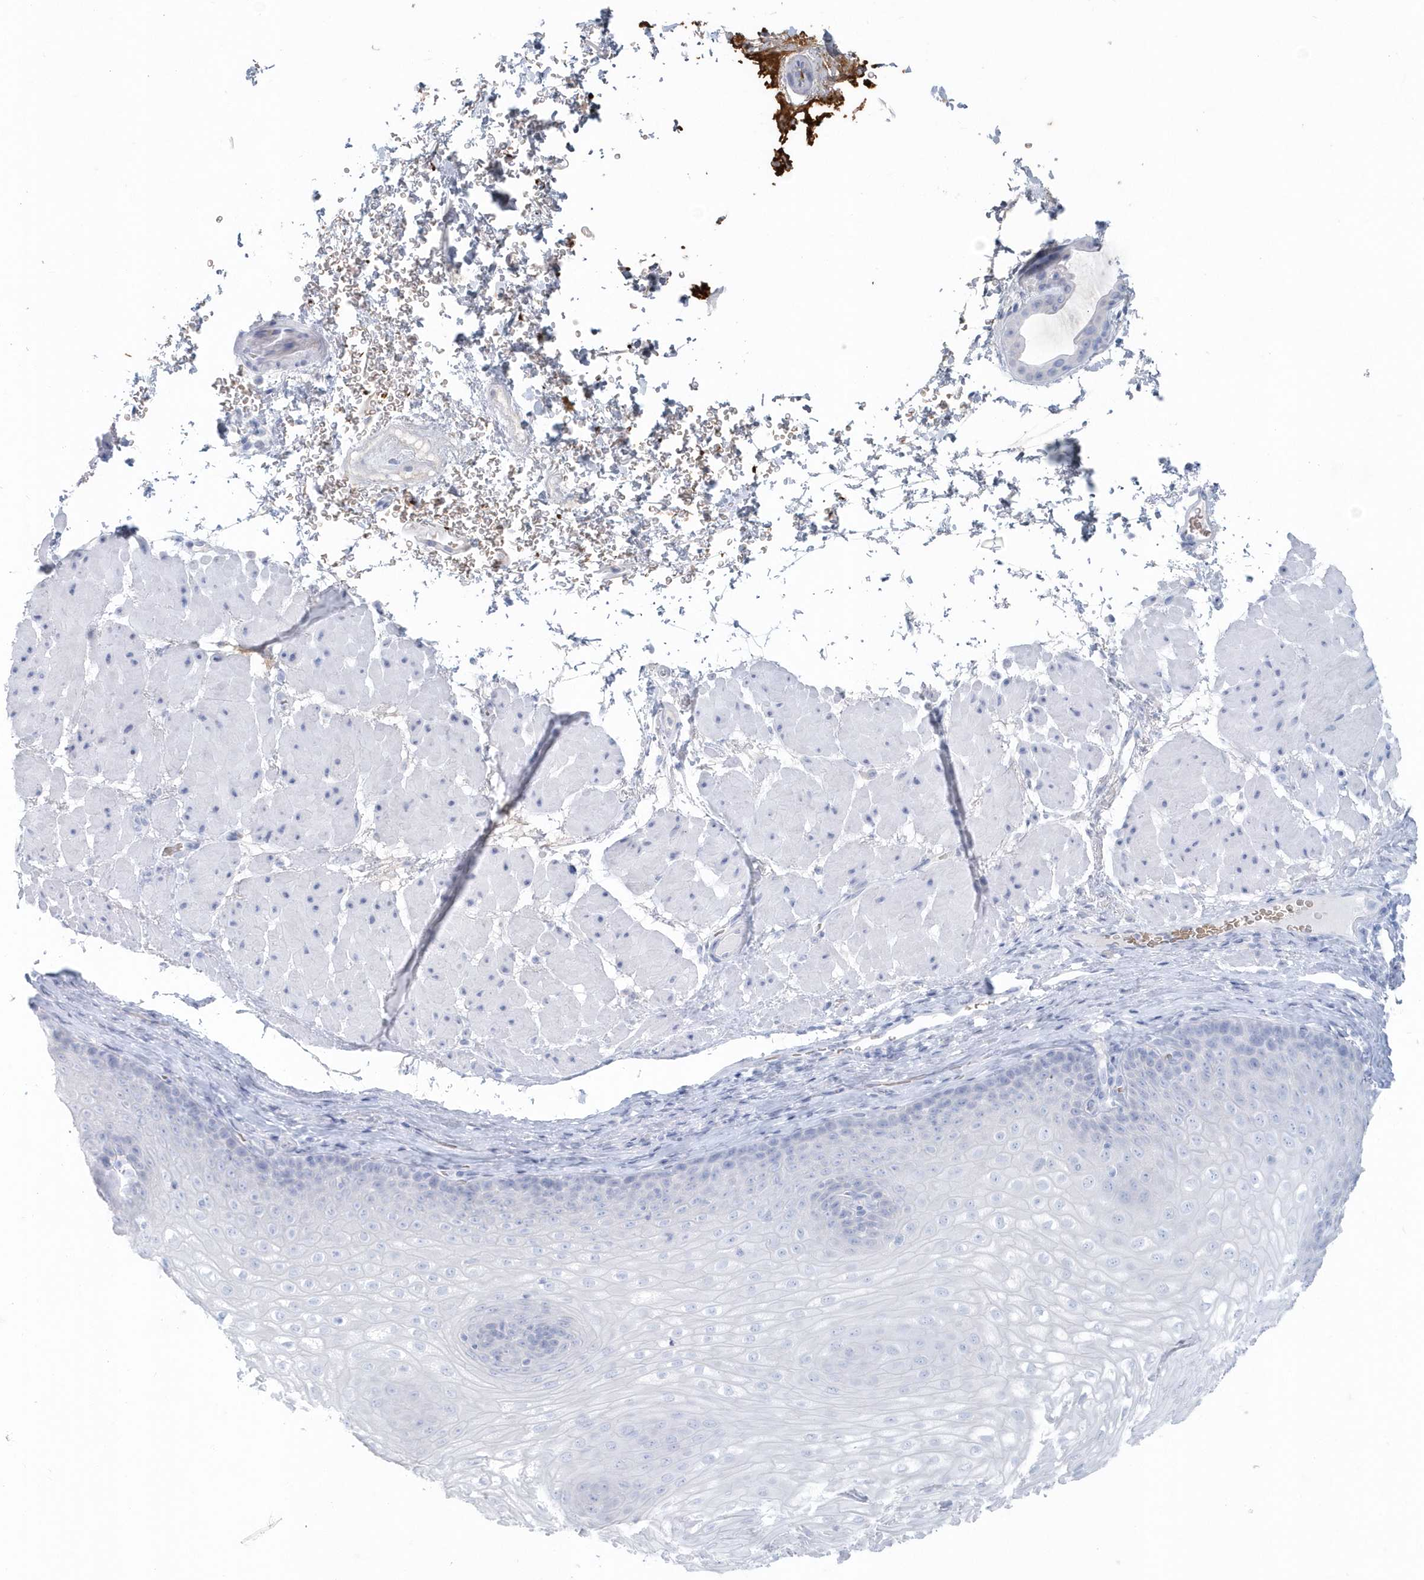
{"staining": {"intensity": "negative", "quantity": "none", "location": "none"}, "tissue": "esophagus", "cell_type": "Squamous epithelial cells", "image_type": "normal", "snomed": [{"axis": "morphology", "description": "Normal tissue, NOS"}, {"axis": "topography", "description": "Esophagus"}], "caption": "Squamous epithelial cells are negative for protein expression in unremarkable human esophagus. (Stains: DAB (3,3'-diaminobenzidine) immunohistochemistry with hematoxylin counter stain, Microscopy: brightfield microscopy at high magnification).", "gene": "HBA2", "patient": {"sex": "female", "age": 66}}